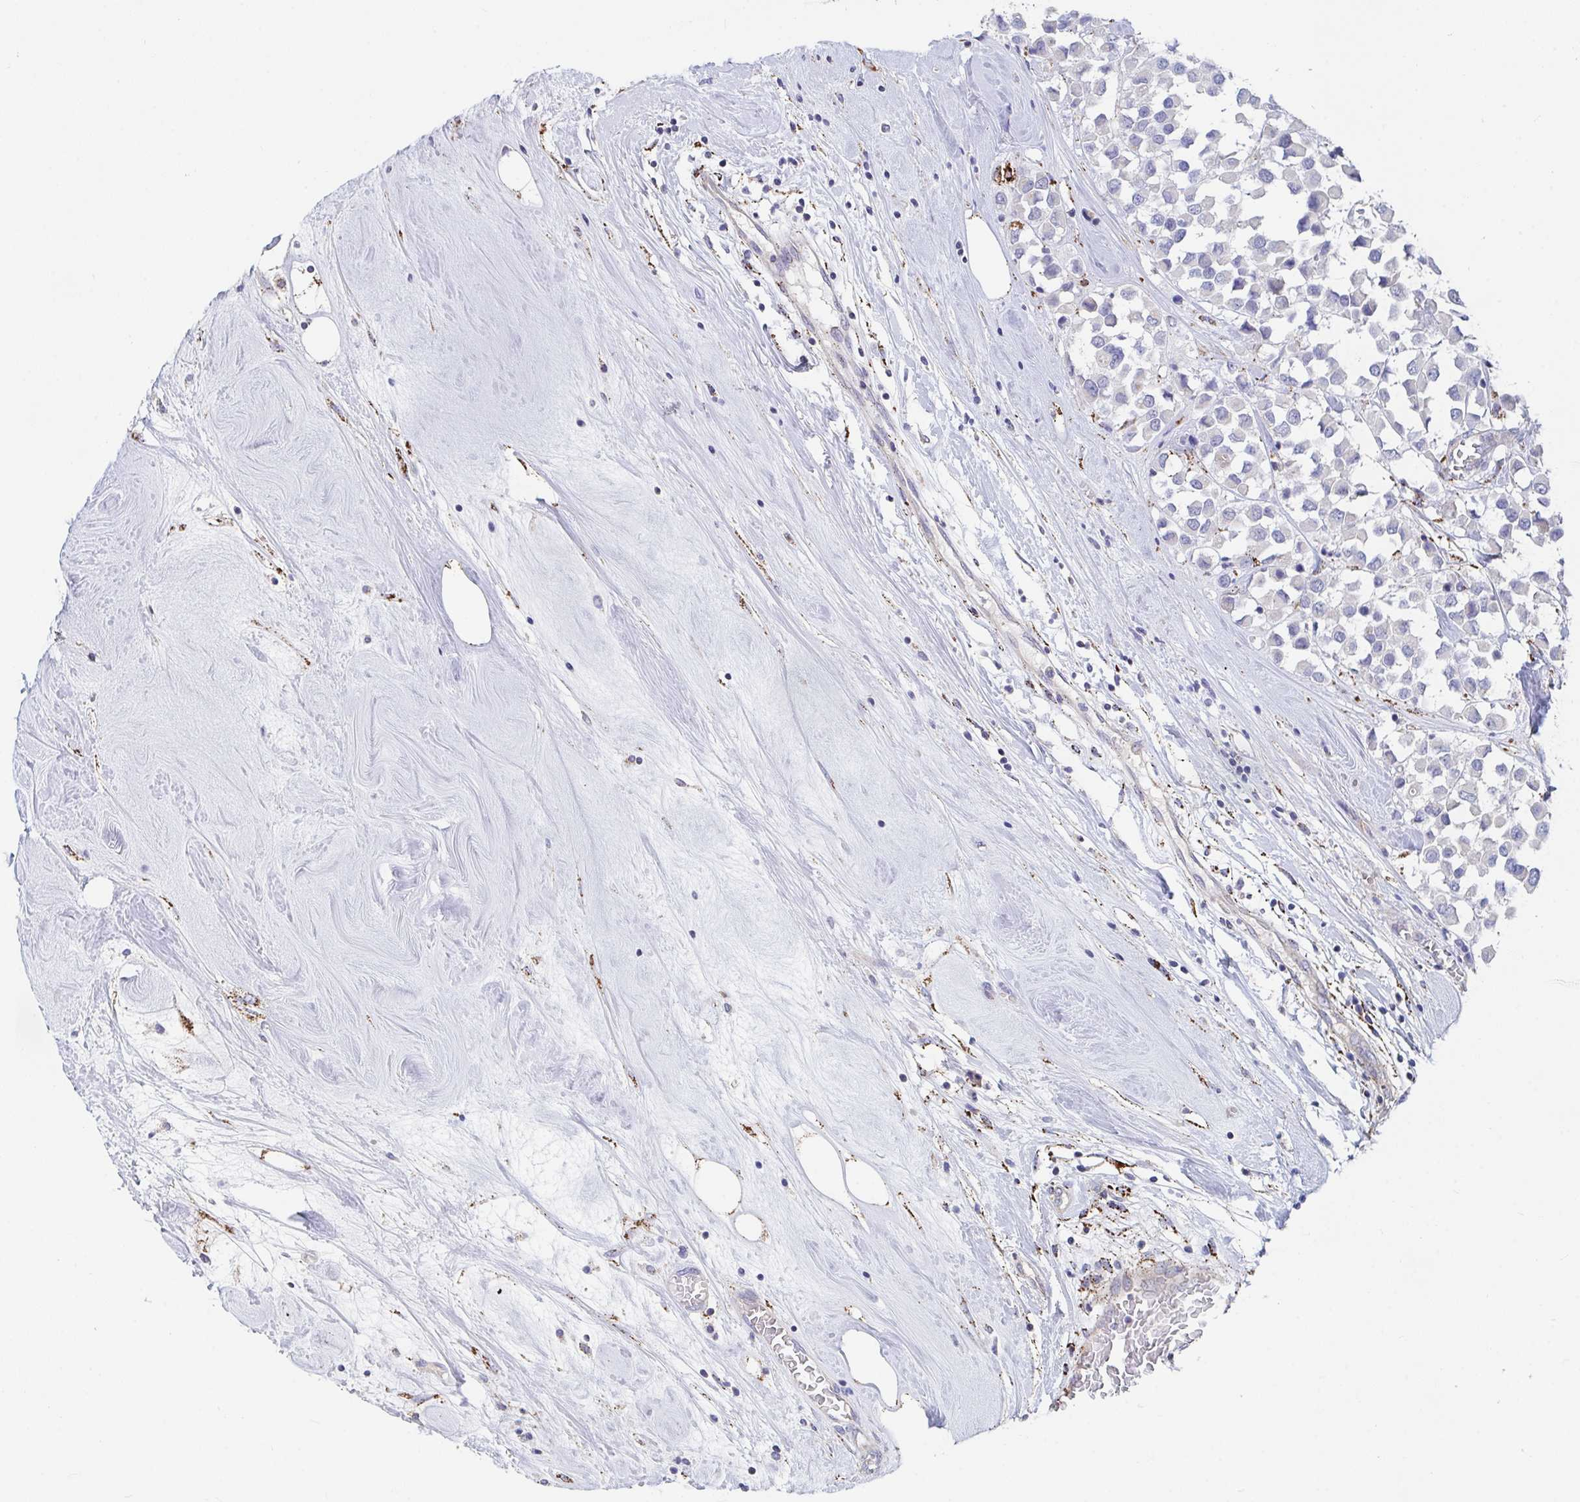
{"staining": {"intensity": "negative", "quantity": "none", "location": "none"}, "tissue": "breast cancer", "cell_type": "Tumor cells", "image_type": "cancer", "snomed": [{"axis": "morphology", "description": "Duct carcinoma"}, {"axis": "topography", "description": "Breast"}], "caption": "A photomicrograph of breast cancer (infiltrating ductal carcinoma) stained for a protein reveals no brown staining in tumor cells. The staining was performed using DAB (3,3'-diaminobenzidine) to visualize the protein expression in brown, while the nuclei were stained in blue with hematoxylin (Magnification: 20x).", "gene": "FAM156B", "patient": {"sex": "female", "age": 61}}